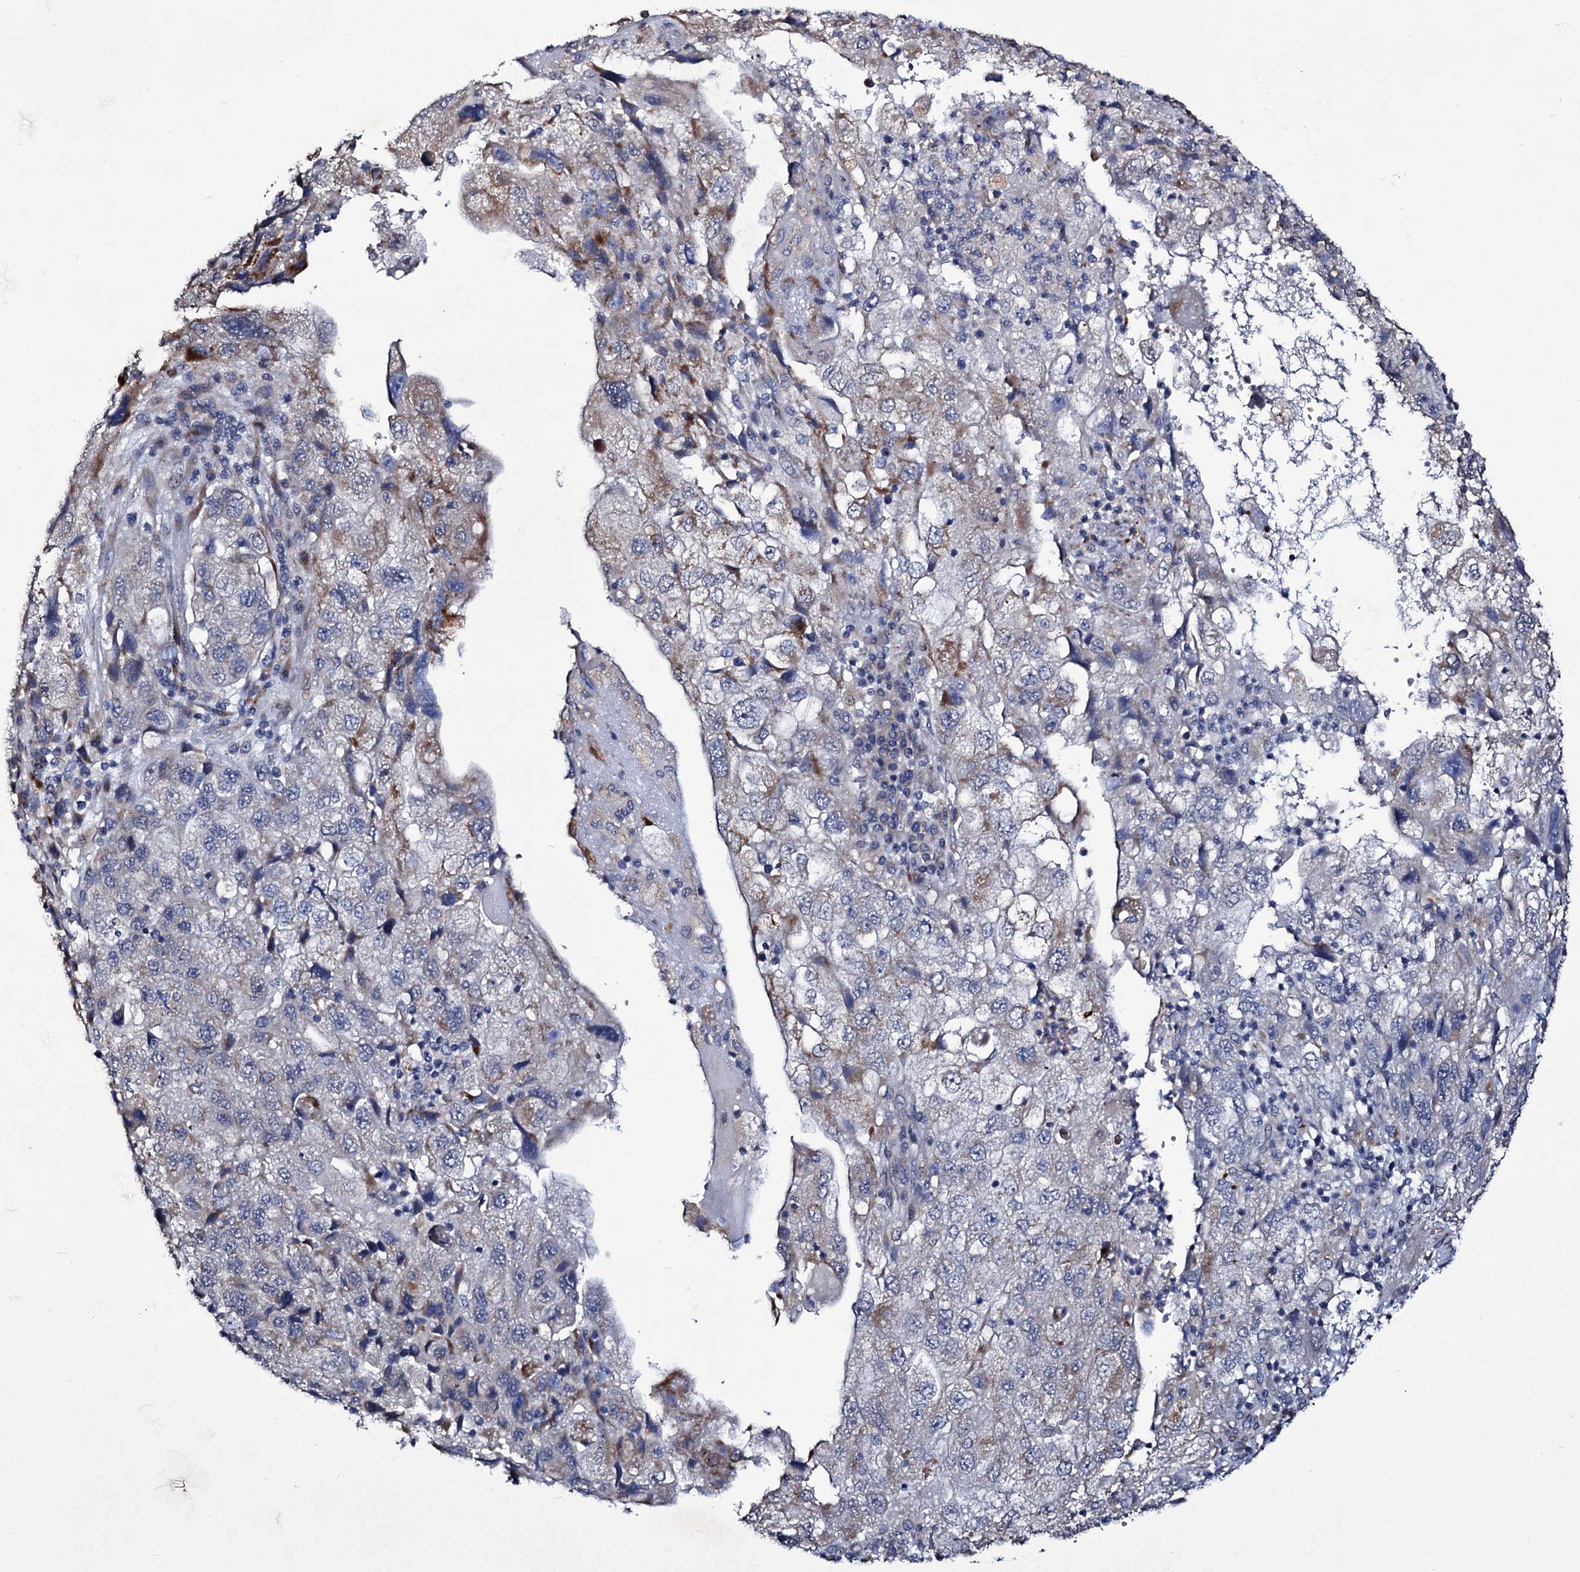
{"staining": {"intensity": "negative", "quantity": "none", "location": "none"}, "tissue": "endometrial cancer", "cell_type": "Tumor cells", "image_type": "cancer", "snomed": [{"axis": "morphology", "description": "Adenocarcinoma, NOS"}, {"axis": "topography", "description": "Endometrium"}], "caption": "Tumor cells are negative for brown protein staining in endometrial cancer.", "gene": "TUBGCP5", "patient": {"sex": "female", "age": 49}}